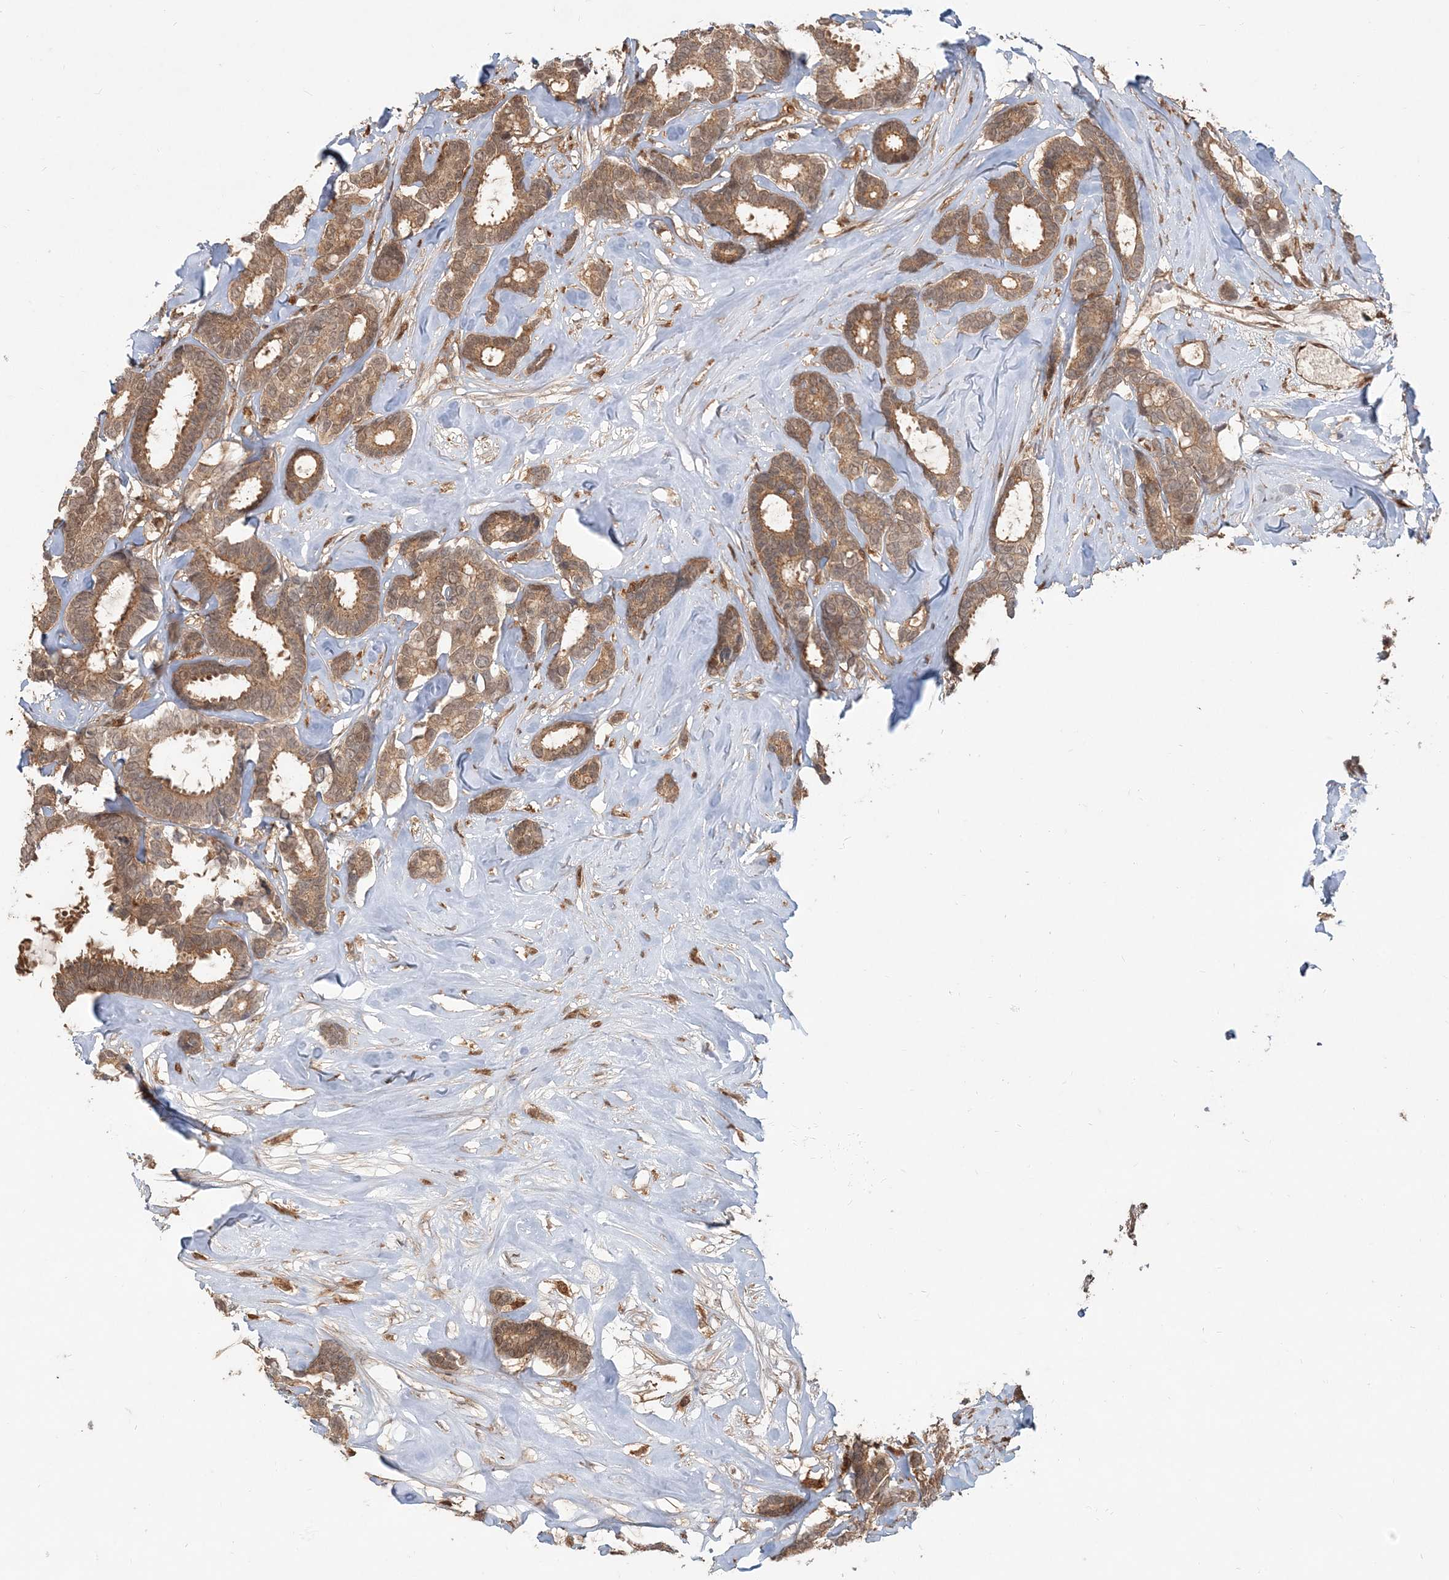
{"staining": {"intensity": "moderate", "quantity": ">75%", "location": "cytoplasmic/membranous"}, "tissue": "breast cancer", "cell_type": "Tumor cells", "image_type": "cancer", "snomed": [{"axis": "morphology", "description": "Duct carcinoma"}, {"axis": "topography", "description": "Breast"}], "caption": "The histopathology image demonstrates staining of breast cancer (intraductal carcinoma), revealing moderate cytoplasmic/membranous protein staining (brown color) within tumor cells.", "gene": "CAB39", "patient": {"sex": "female", "age": 87}}